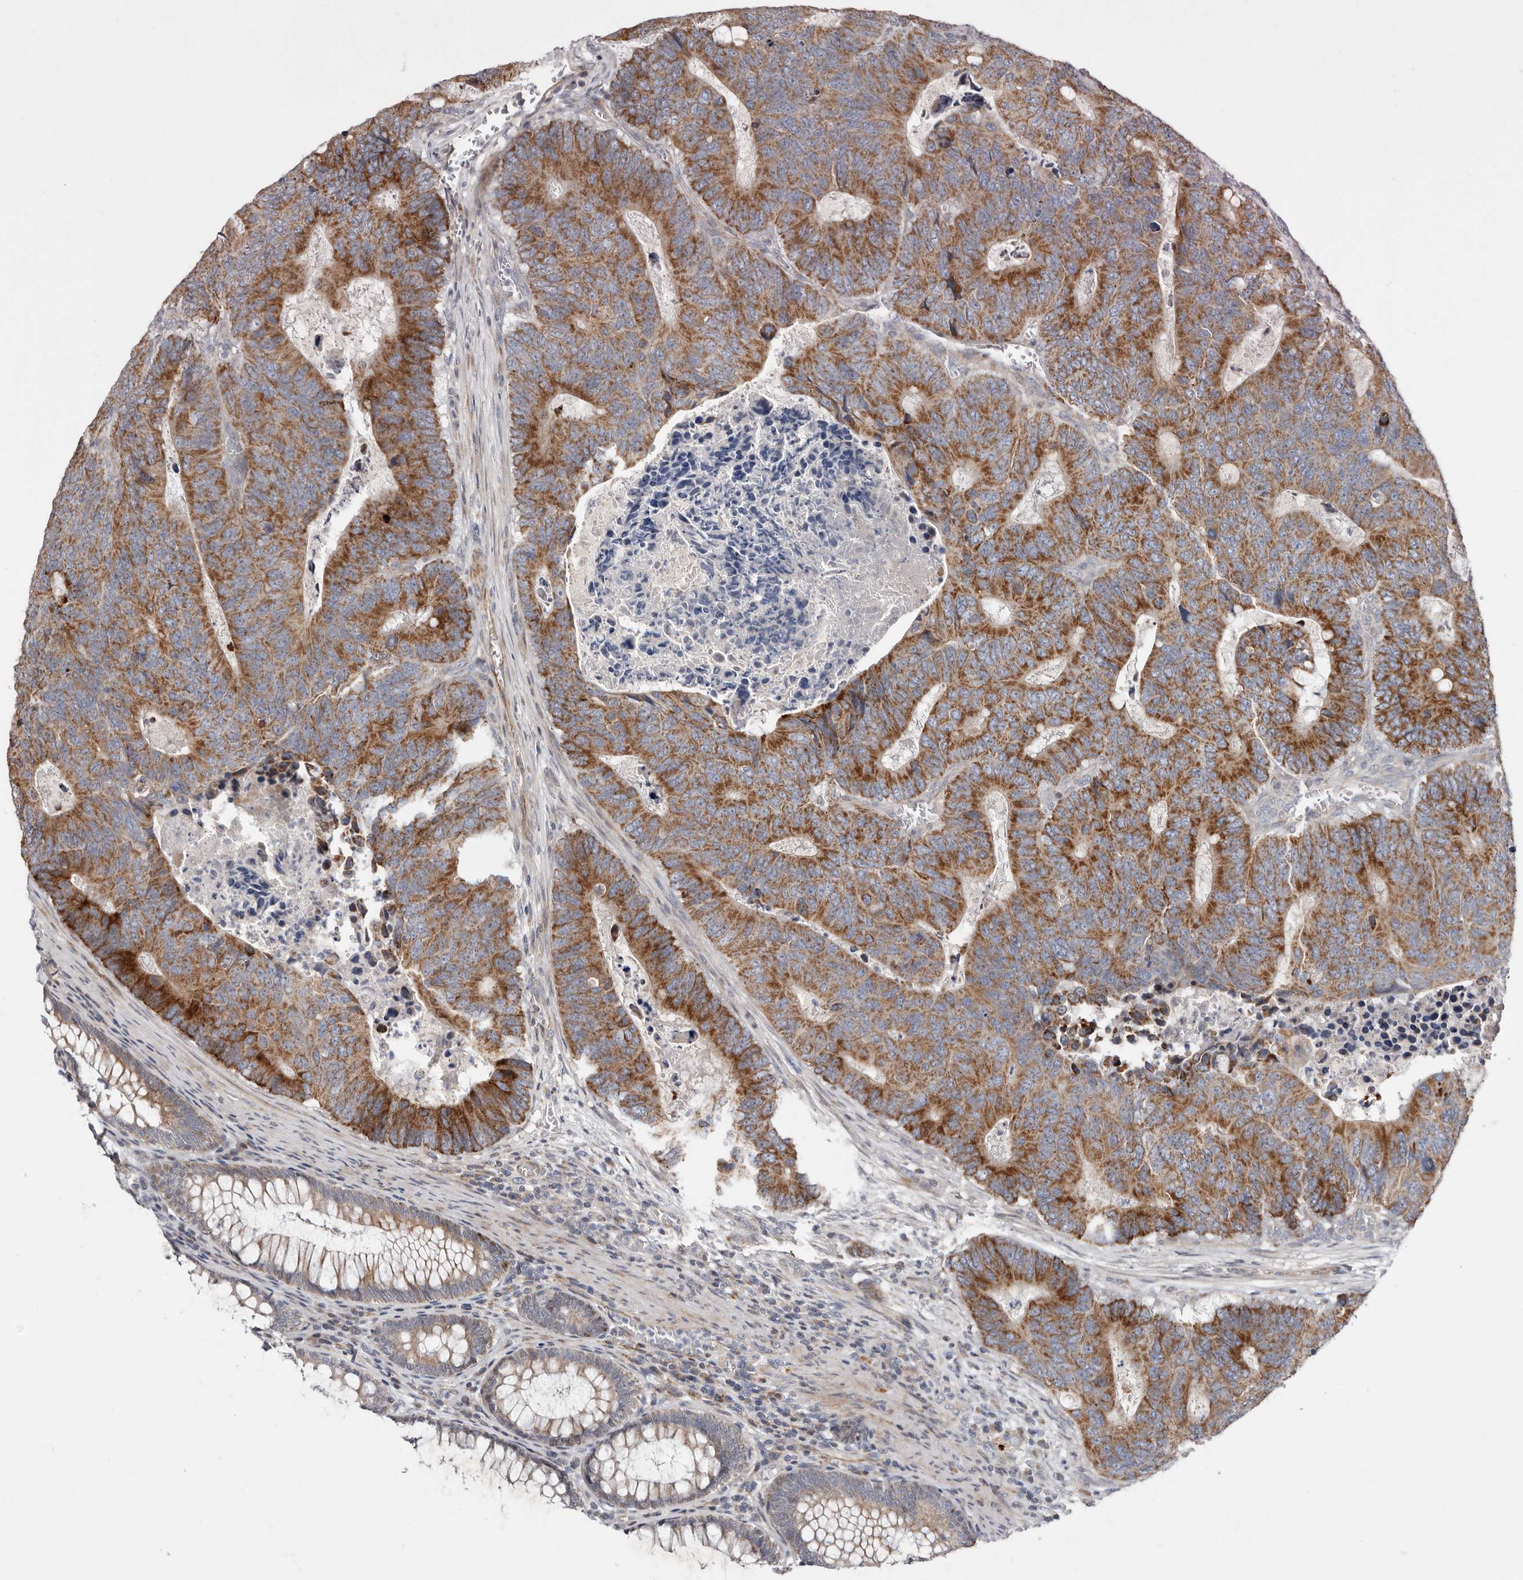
{"staining": {"intensity": "strong", "quantity": ">75%", "location": "cytoplasmic/membranous"}, "tissue": "colorectal cancer", "cell_type": "Tumor cells", "image_type": "cancer", "snomed": [{"axis": "morphology", "description": "Adenocarcinoma, NOS"}, {"axis": "topography", "description": "Colon"}], "caption": "Protein expression analysis of human colorectal cancer reveals strong cytoplasmic/membranous staining in approximately >75% of tumor cells.", "gene": "TIMM17B", "patient": {"sex": "male", "age": 87}}